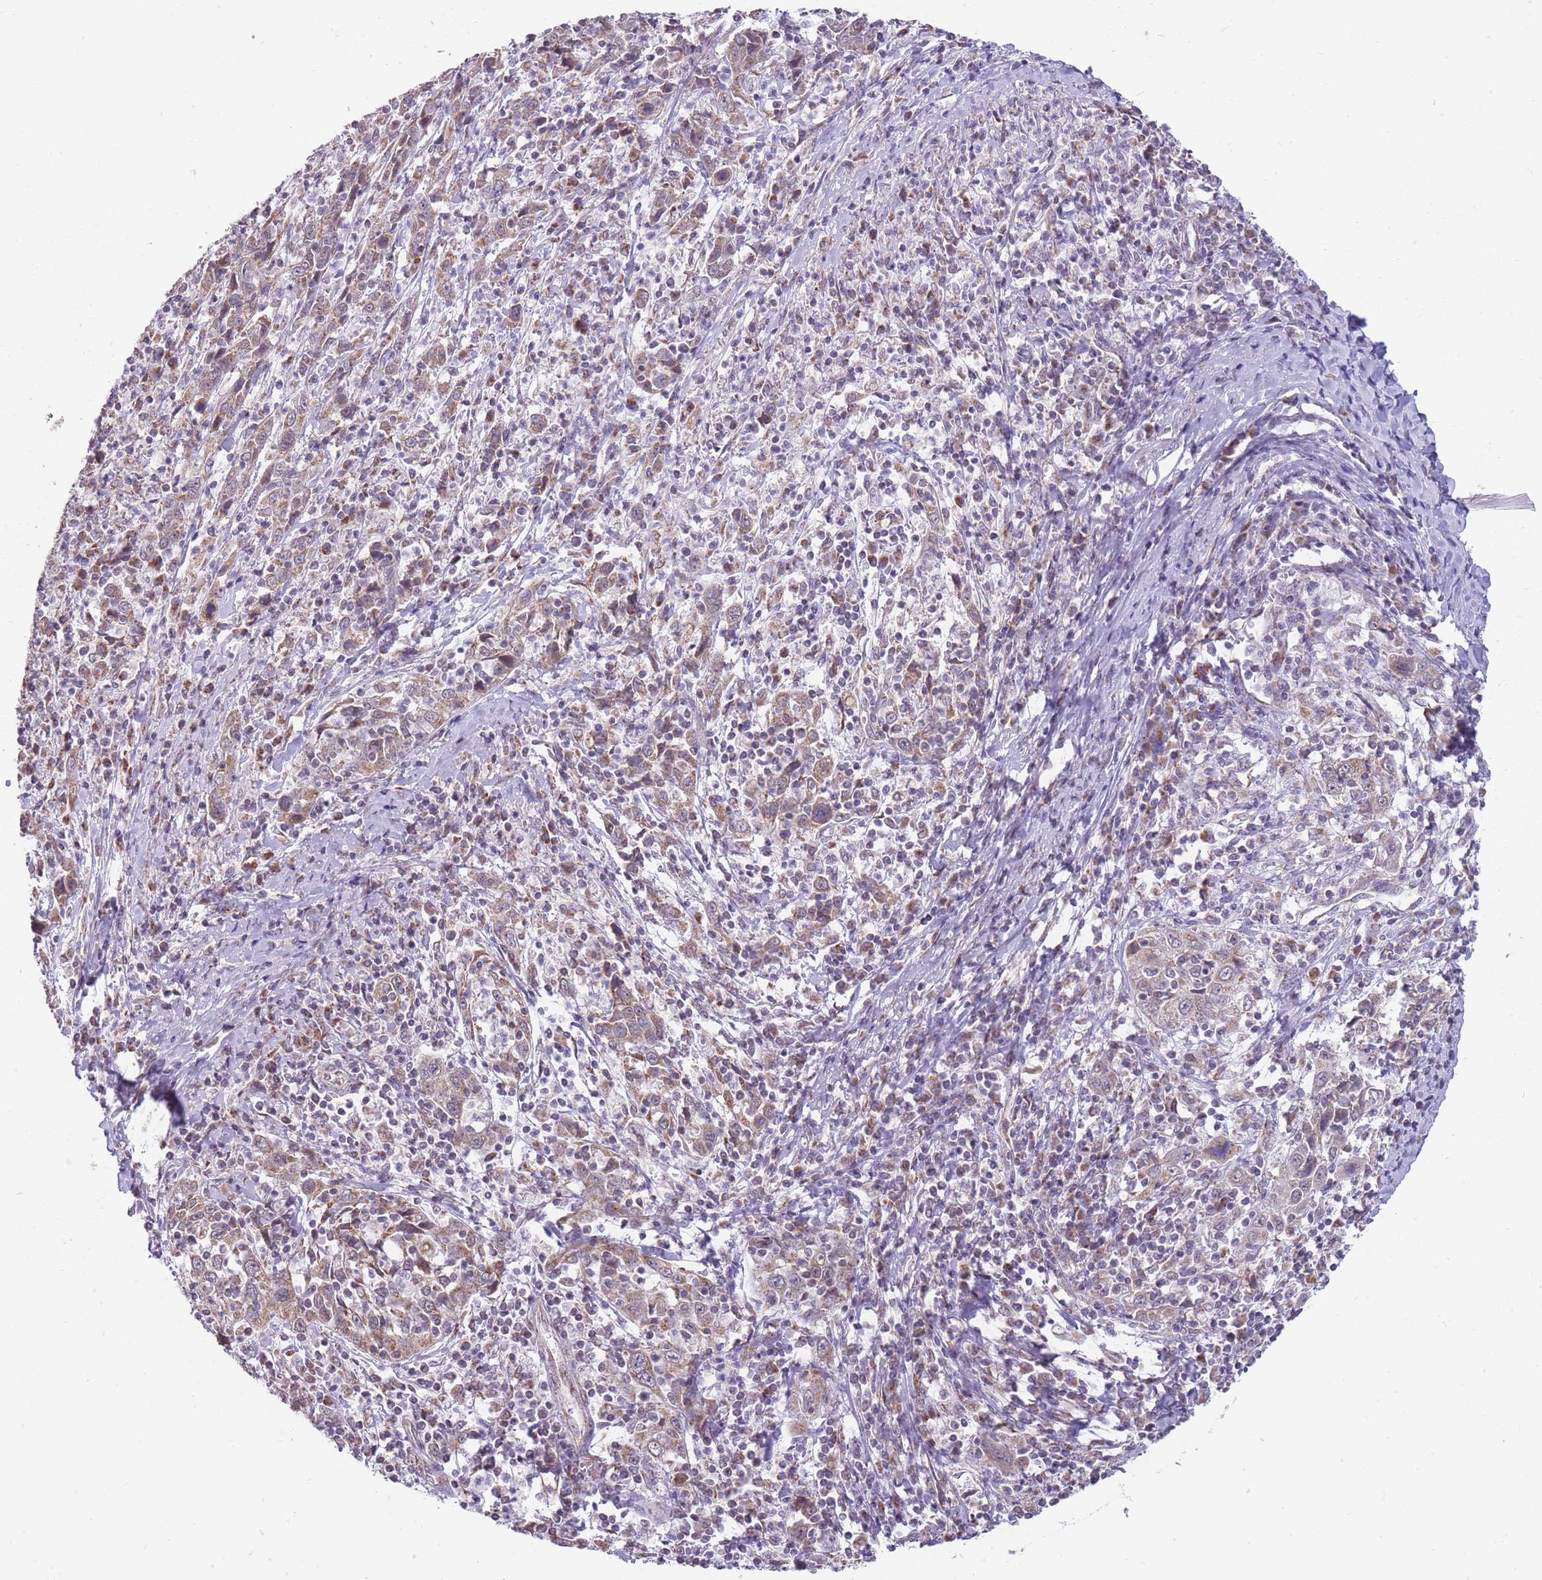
{"staining": {"intensity": "weak", "quantity": "25%-75%", "location": "cytoplasmic/membranous"}, "tissue": "cervical cancer", "cell_type": "Tumor cells", "image_type": "cancer", "snomed": [{"axis": "morphology", "description": "Squamous cell carcinoma, NOS"}, {"axis": "topography", "description": "Cervix"}], "caption": "Cervical cancer stained with a protein marker displays weak staining in tumor cells.", "gene": "NELL1", "patient": {"sex": "female", "age": 46}}